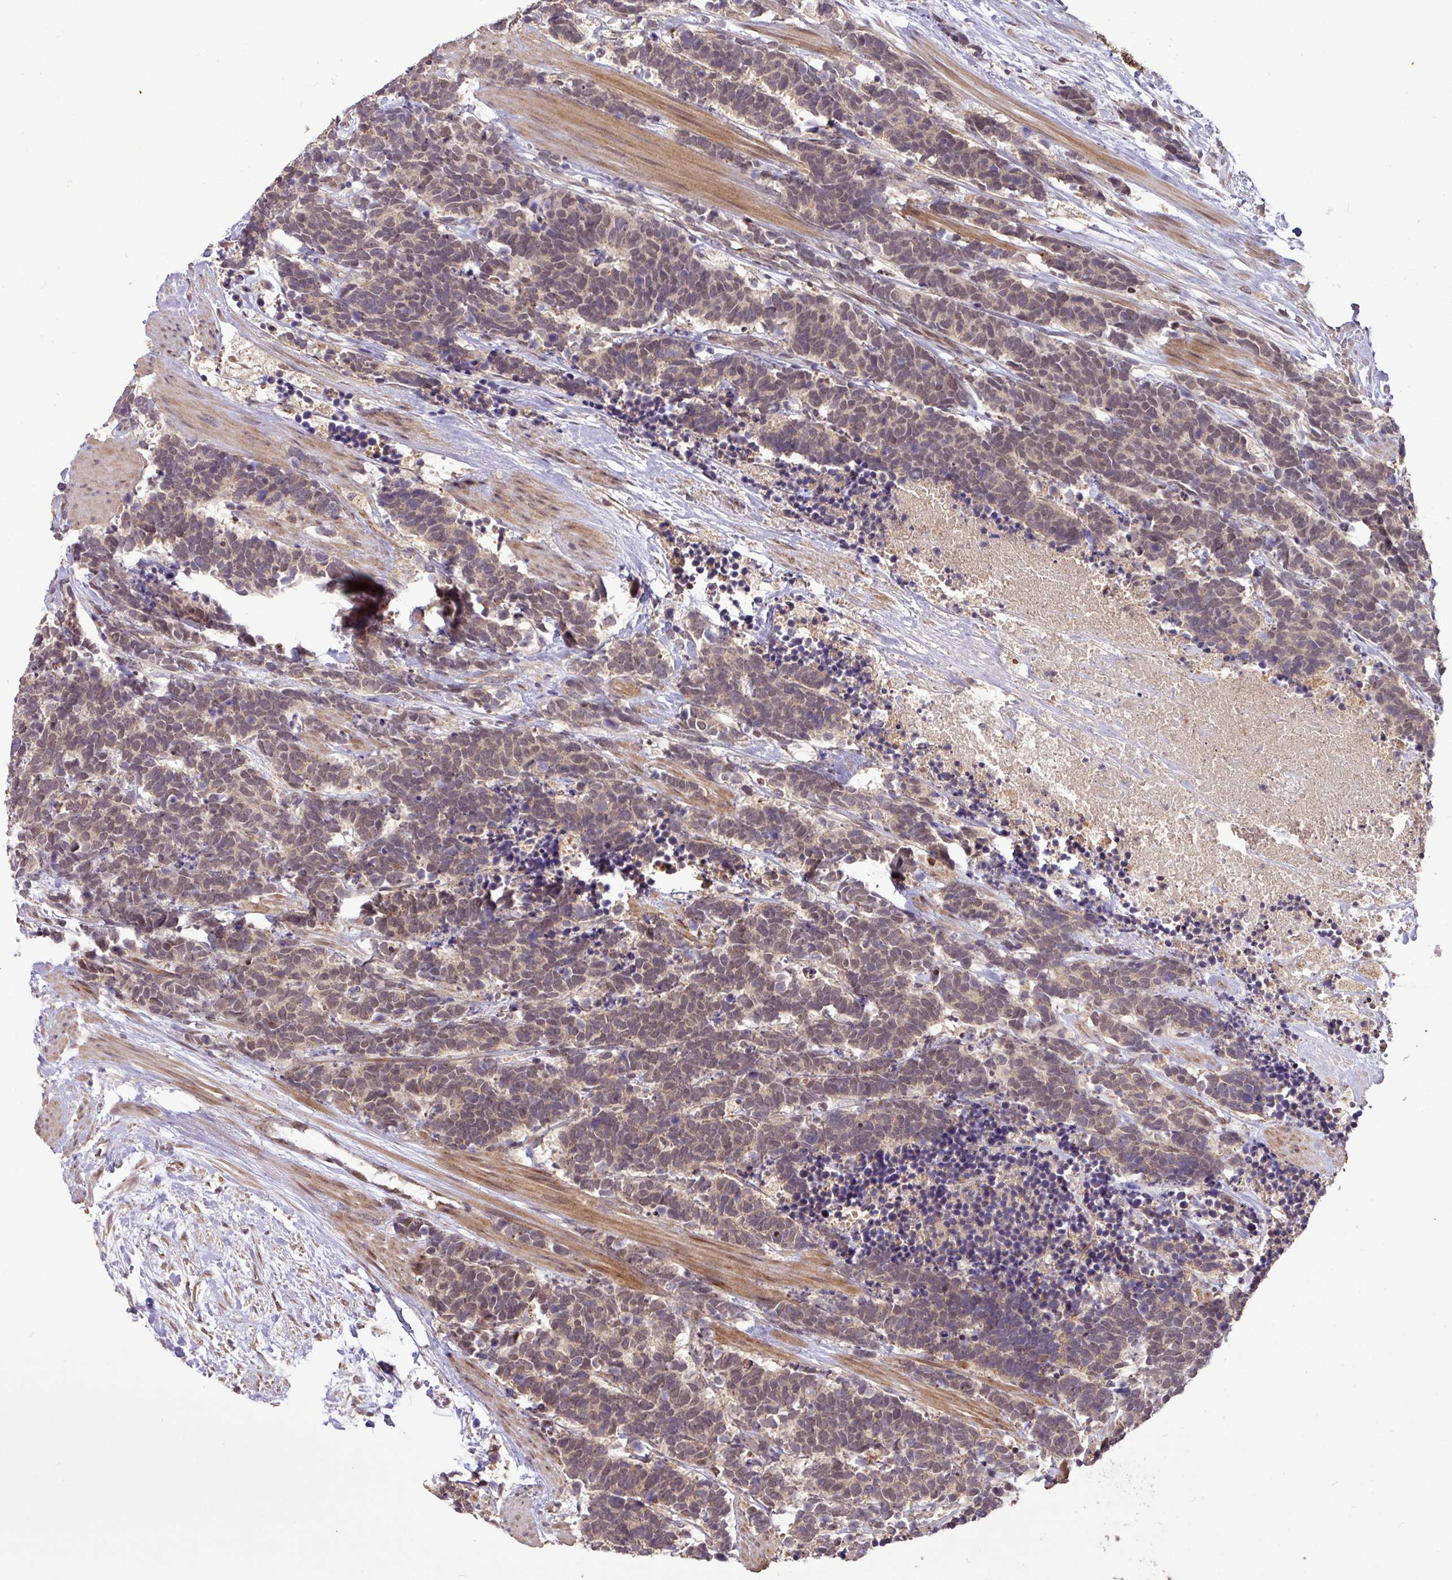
{"staining": {"intensity": "weak", "quantity": ">75%", "location": "cytoplasmic/membranous,nuclear"}, "tissue": "carcinoid", "cell_type": "Tumor cells", "image_type": "cancer", "snomed": [{"axis": "morphology", "description": "Carcinoma, NOS"}, {"axis": "morphology", "description": "Carcinoid, malignant, NOS"}, {"axis": "topography", "description": "Prostate"}], "caption": "Weak cytoplasmic/membranous and nuclear protein staining is seen in approximately >75% of tumor cells in carcinoma.", "gene": "YPEL3", "patient": {"sex": "male", "age": 57}}